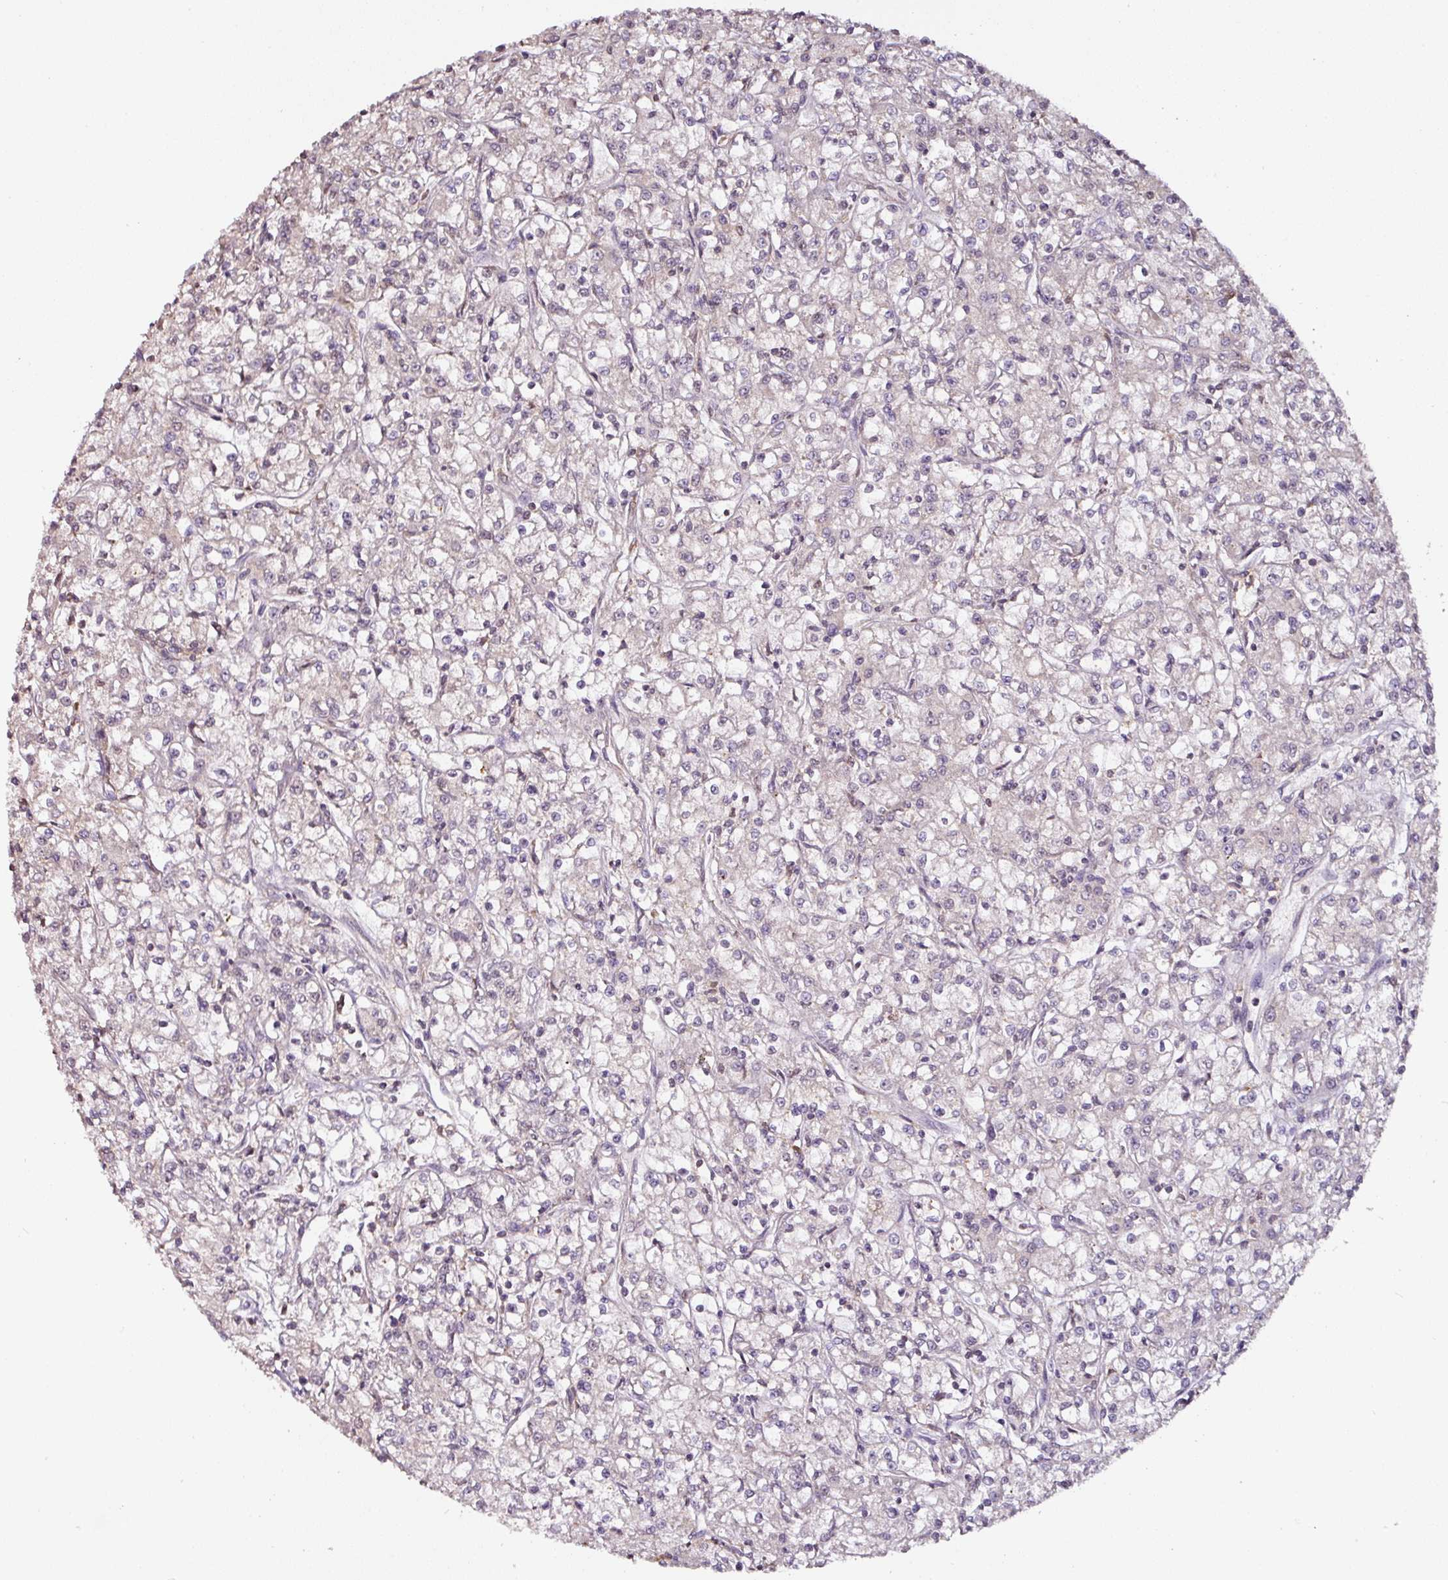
{"staining": {"intensity": "negative", "quantity": "none", "location": "none"}, "tissue": "renal cancer", "cell_type": "Tumor cells", "image_type": "cancer", "snomed": [{"axis": "morphology", "description": "Adenocarcinoma, NOS"}, {"axis": "topography", "description": "Kidney"}], "caption": "Immunohistochemistry histopathology image of human renal adenocarcinoma stained for a protein (brown), which shows no expression in tumor cells. (IHC, brightfield microscopy, high magnification).", "gene": "RPL38", "patient": {"sex": "female", "age": 59}}